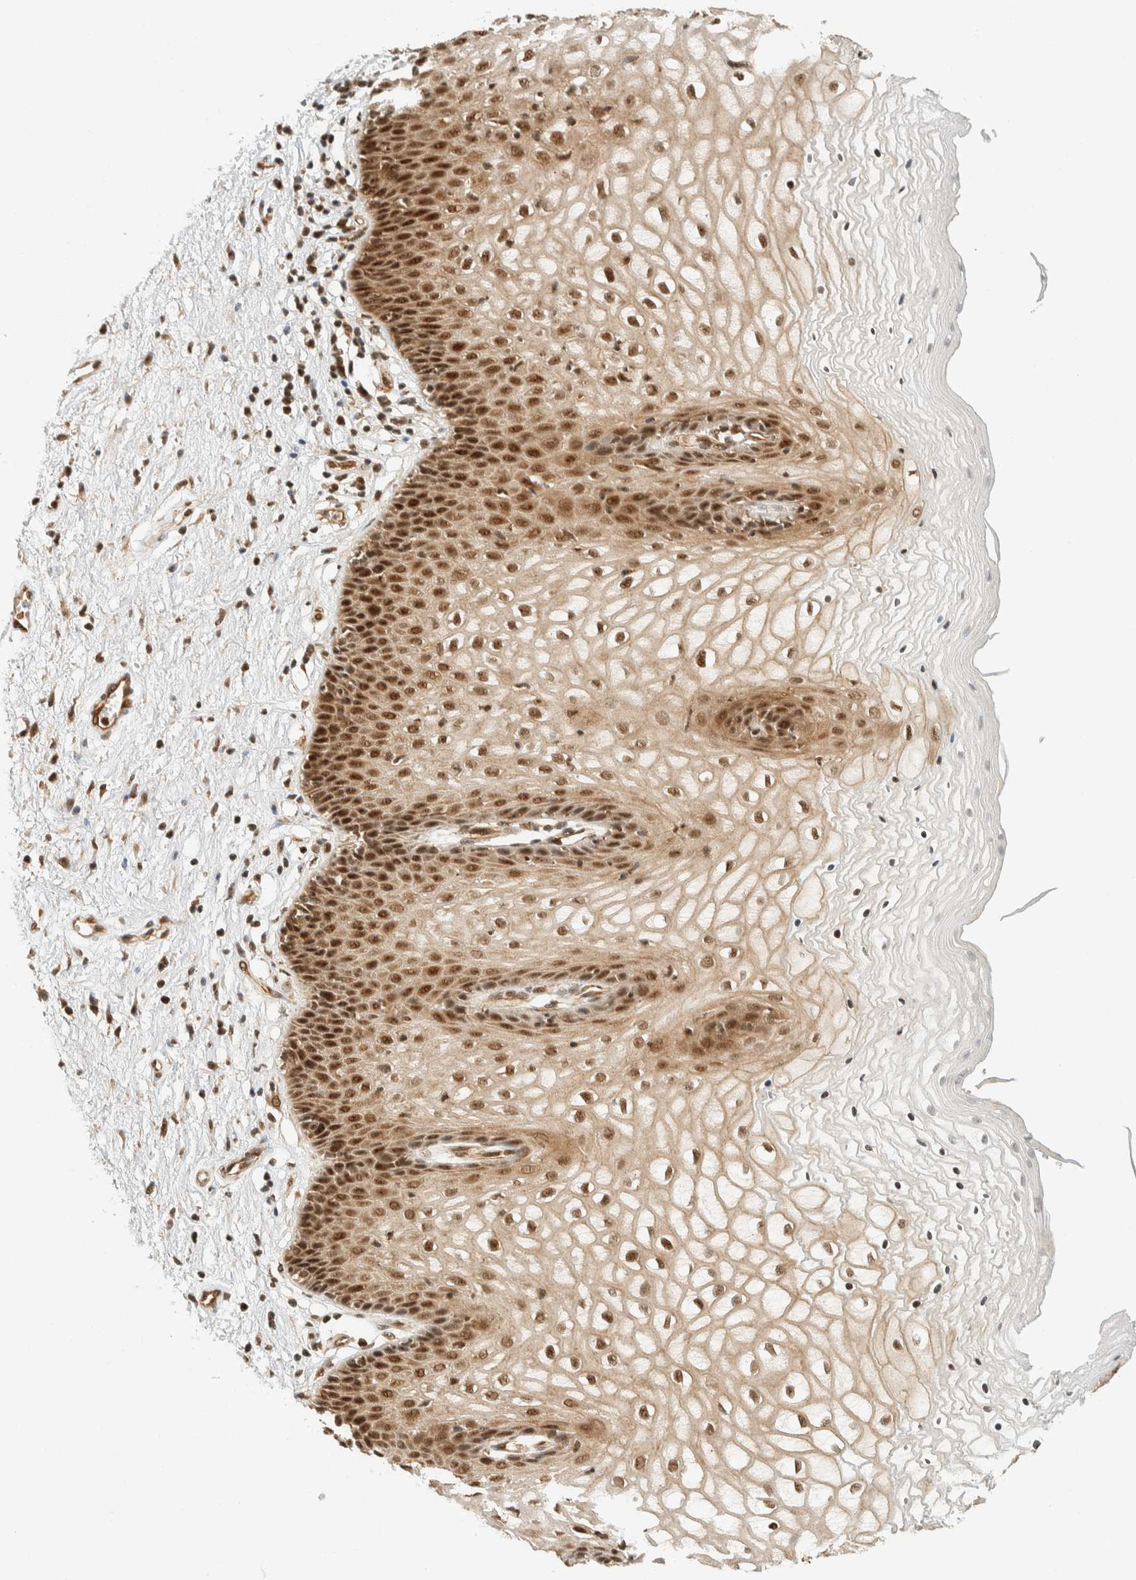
{"staining": {"intensity": "strong", "quantity": ">75%", "location": "nuclear"}, "tissue": "vagina", "cell_type": "Squamous epithelial cells", "image_type": "normal", "snomed": [{"axis": "morphology", "description": "Normal tissue, NOS"}, {"axis": "topography", "description": "Vagina"}], "caption": "DAB (3,3'-diaminobenzidine) immunohistochemical staining of unremarkable vagina demonstrates strong nuclear protein expression in about >75% of squamous epithelial cells. Using DAB (3,3'-diaminobenzidine) (brown) and hematoxylin (blue) stains, captured at high magnification using brightfield microscopy.", "gene": "SIK1", "patient": {"sex": "female", "age": 34}}